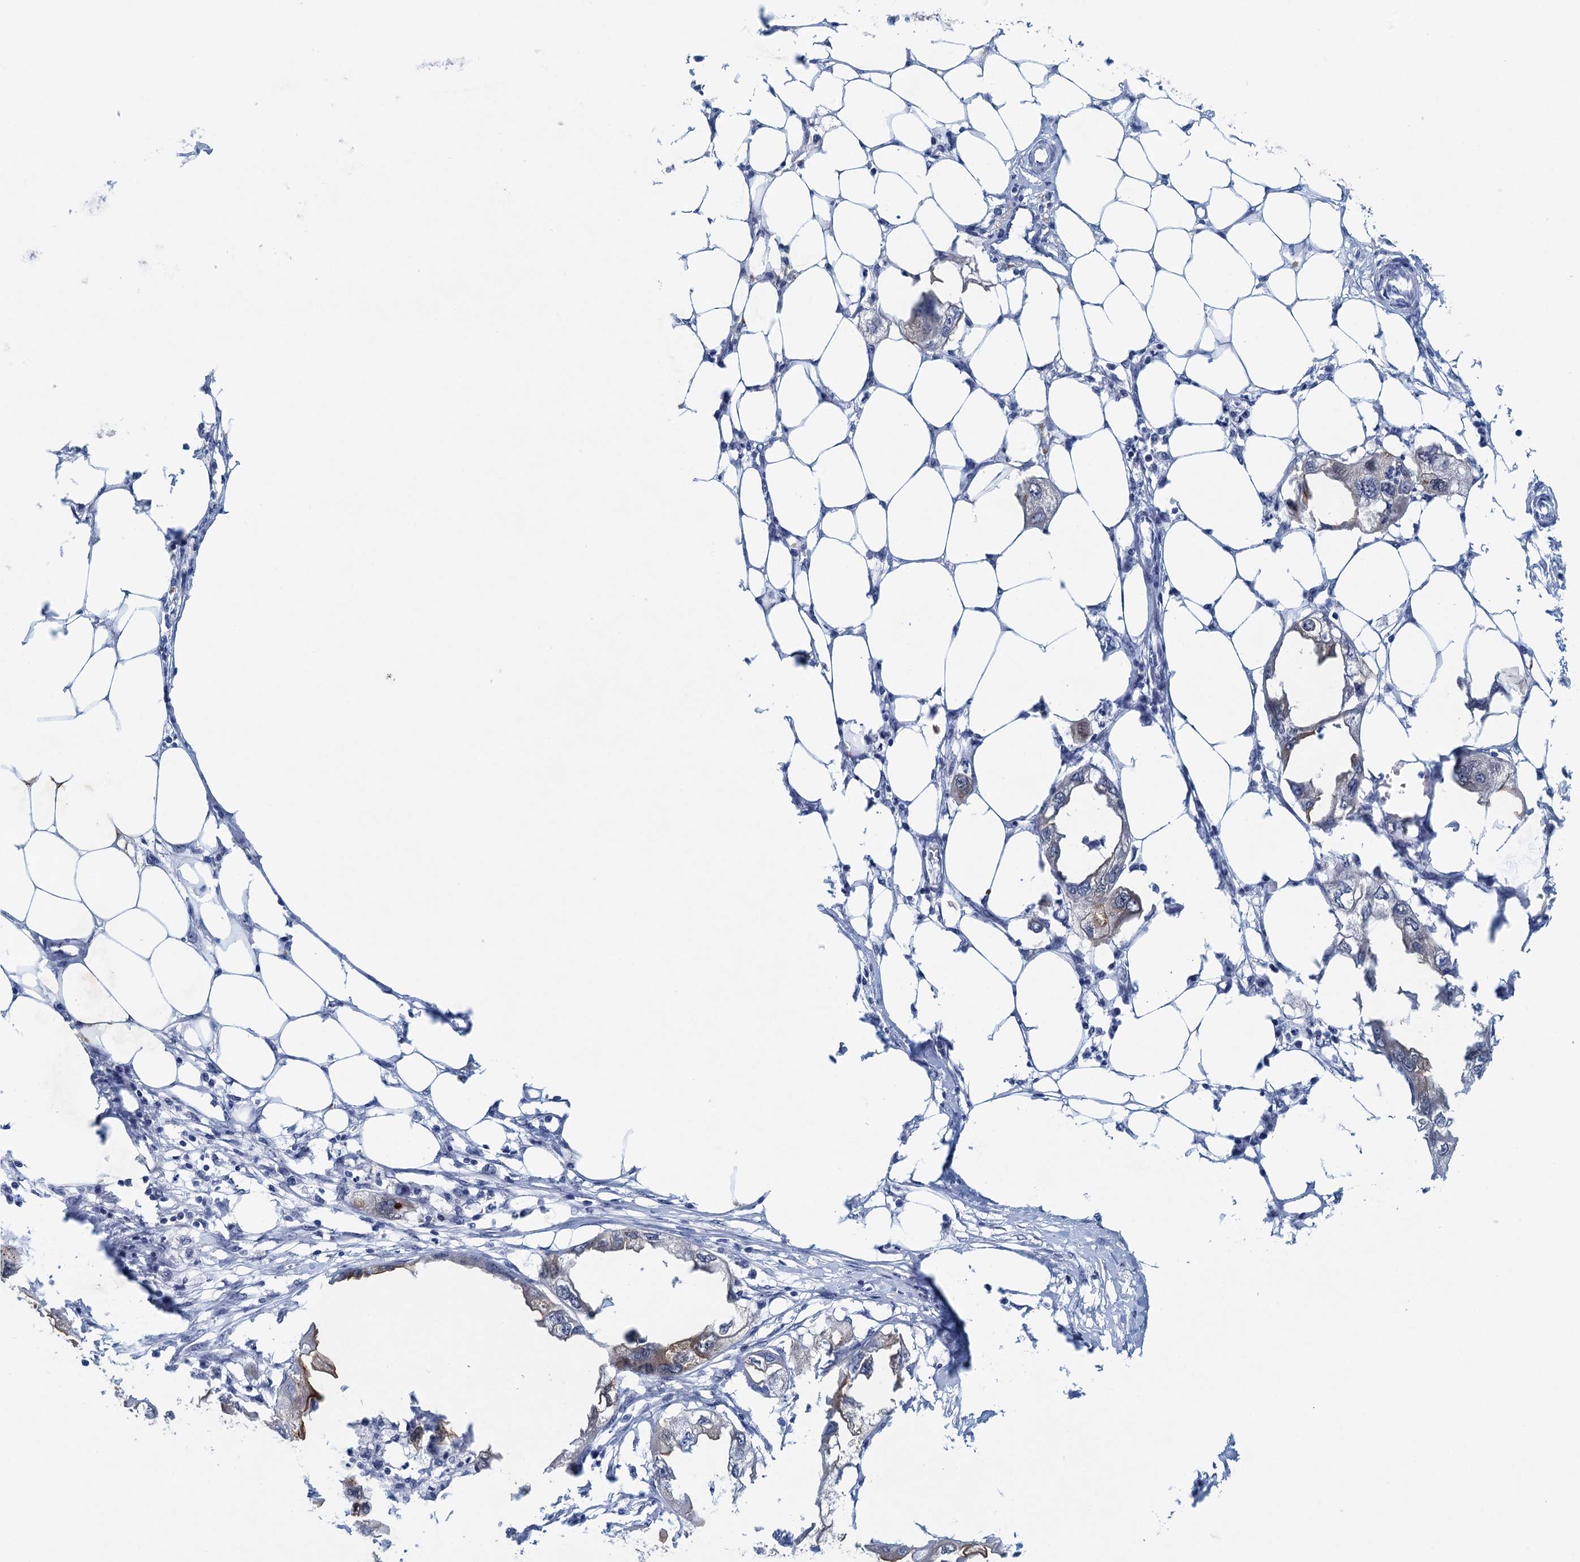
{"staining": {"intensity": "weak", "quantity": "<25%", "location": "cytoplasmic/membranous"}, "tissue": "endometrial cancer", "cell_type": "Tumor cells", "image_type": "cancer", "snomed": [{"axis": "morphology", "description": "Adenocarcinoma, NOS"}, {"axis": "morphology", "description": "Adenocarcinoma, metastatic, NOS"}, {"axis": "topography", "description": "Adipose tissue"}, {"axis": "topography", "description": "Endometrium"}], "caption": "Tumor cells show no significant protein positivity in endometrial adenocarcinoma. The staining is performed using DAB brown chromogen with nuclei counter-stained in using hematoxylin.", "gene": "EPS8L1", "patient": {"sex": "female", "age": 67}}